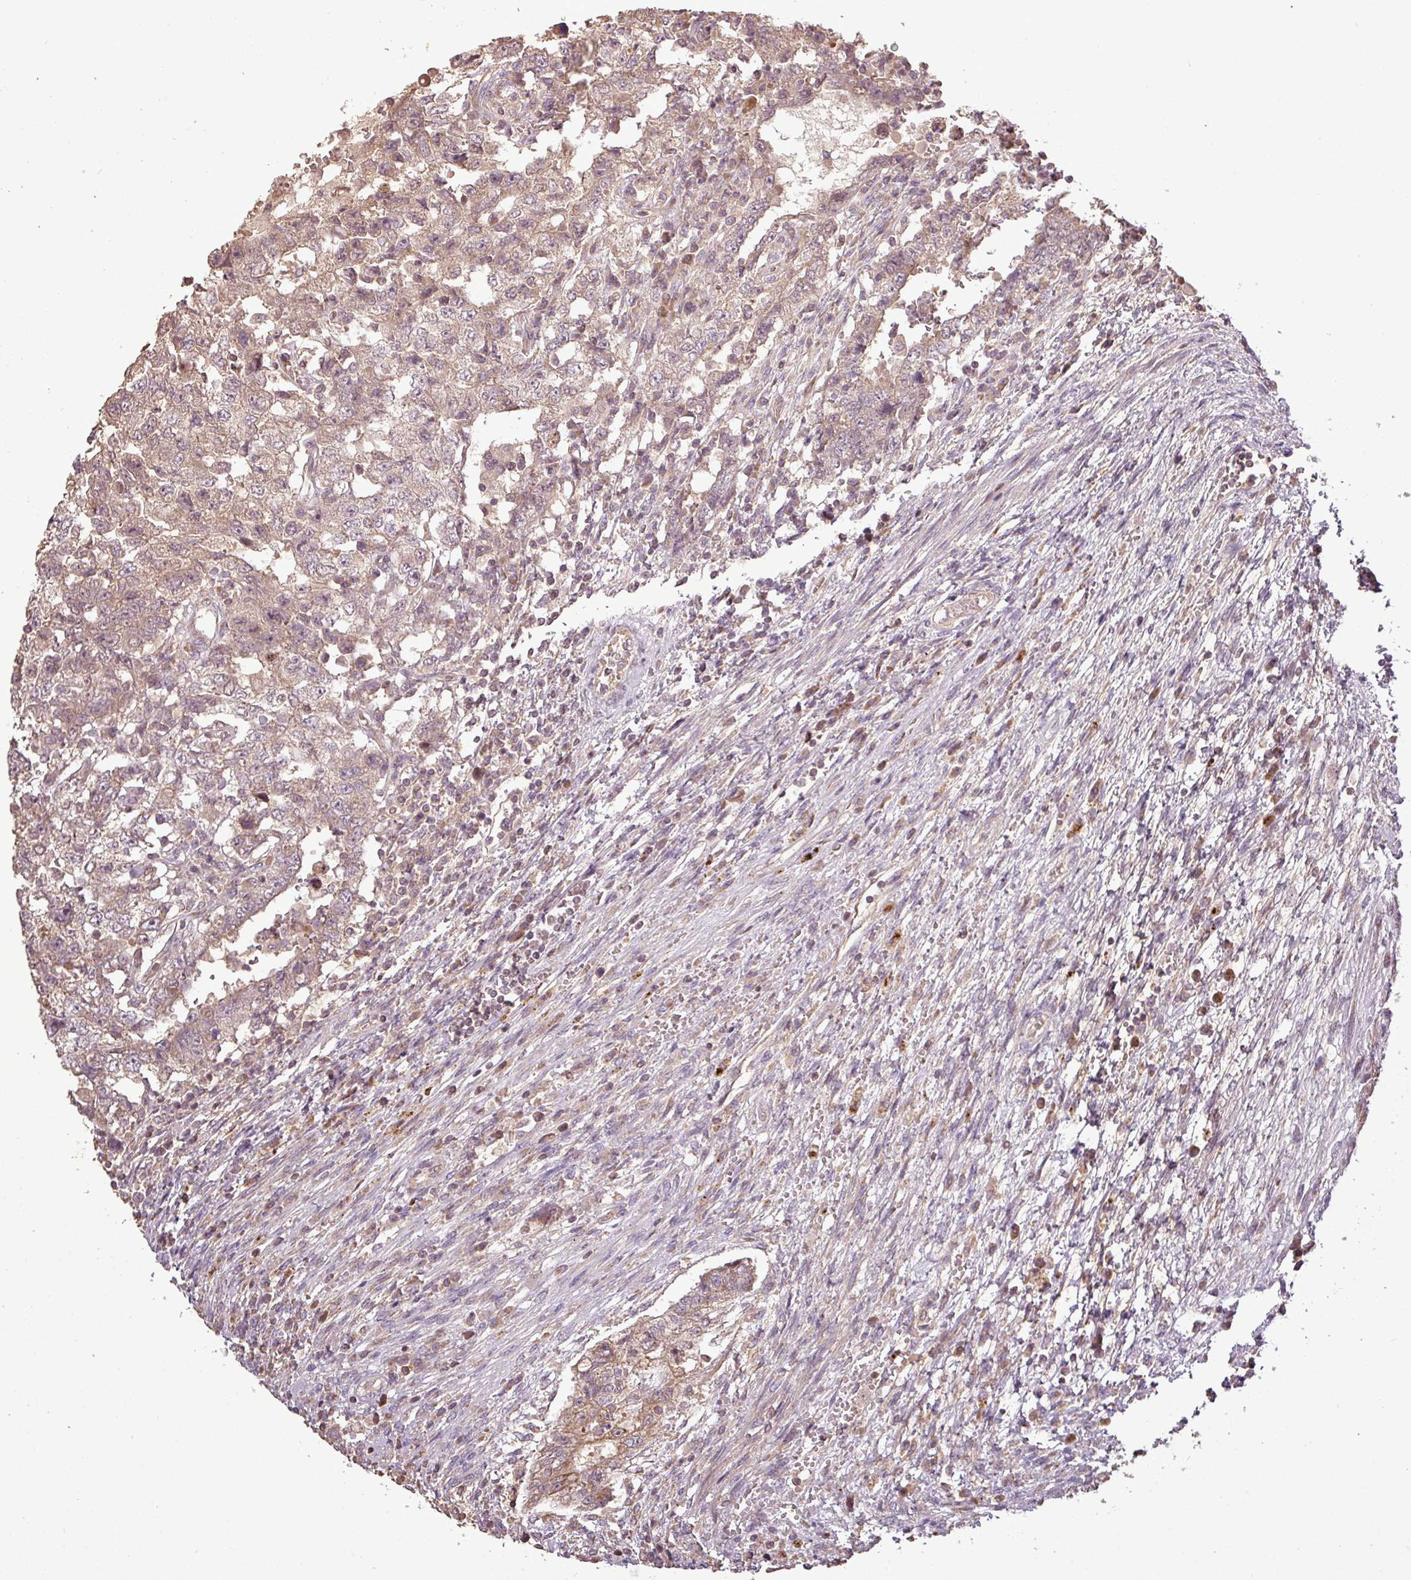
{"staining": {"intensity": "moderate", "quantity": ">75%", "location": "cytoplasmic/membranous"}, "tissue": "testis cancer", "cell_type": "Tumor cells", "image_type": "cancer", "snomed": [{"axis": "morphology", "description": "Carcinoma, Embryonal, NOS"}, {"axis": "topography", "description": "Testis"}], "caption": "Brown immunohistochemical staining in testis cancer demonstrates moderate cytoplasmic/membranous positivity in about >75% of tumor cells.", "gene": "FAIM", "patient": {"sex": "male", "age": 26}}